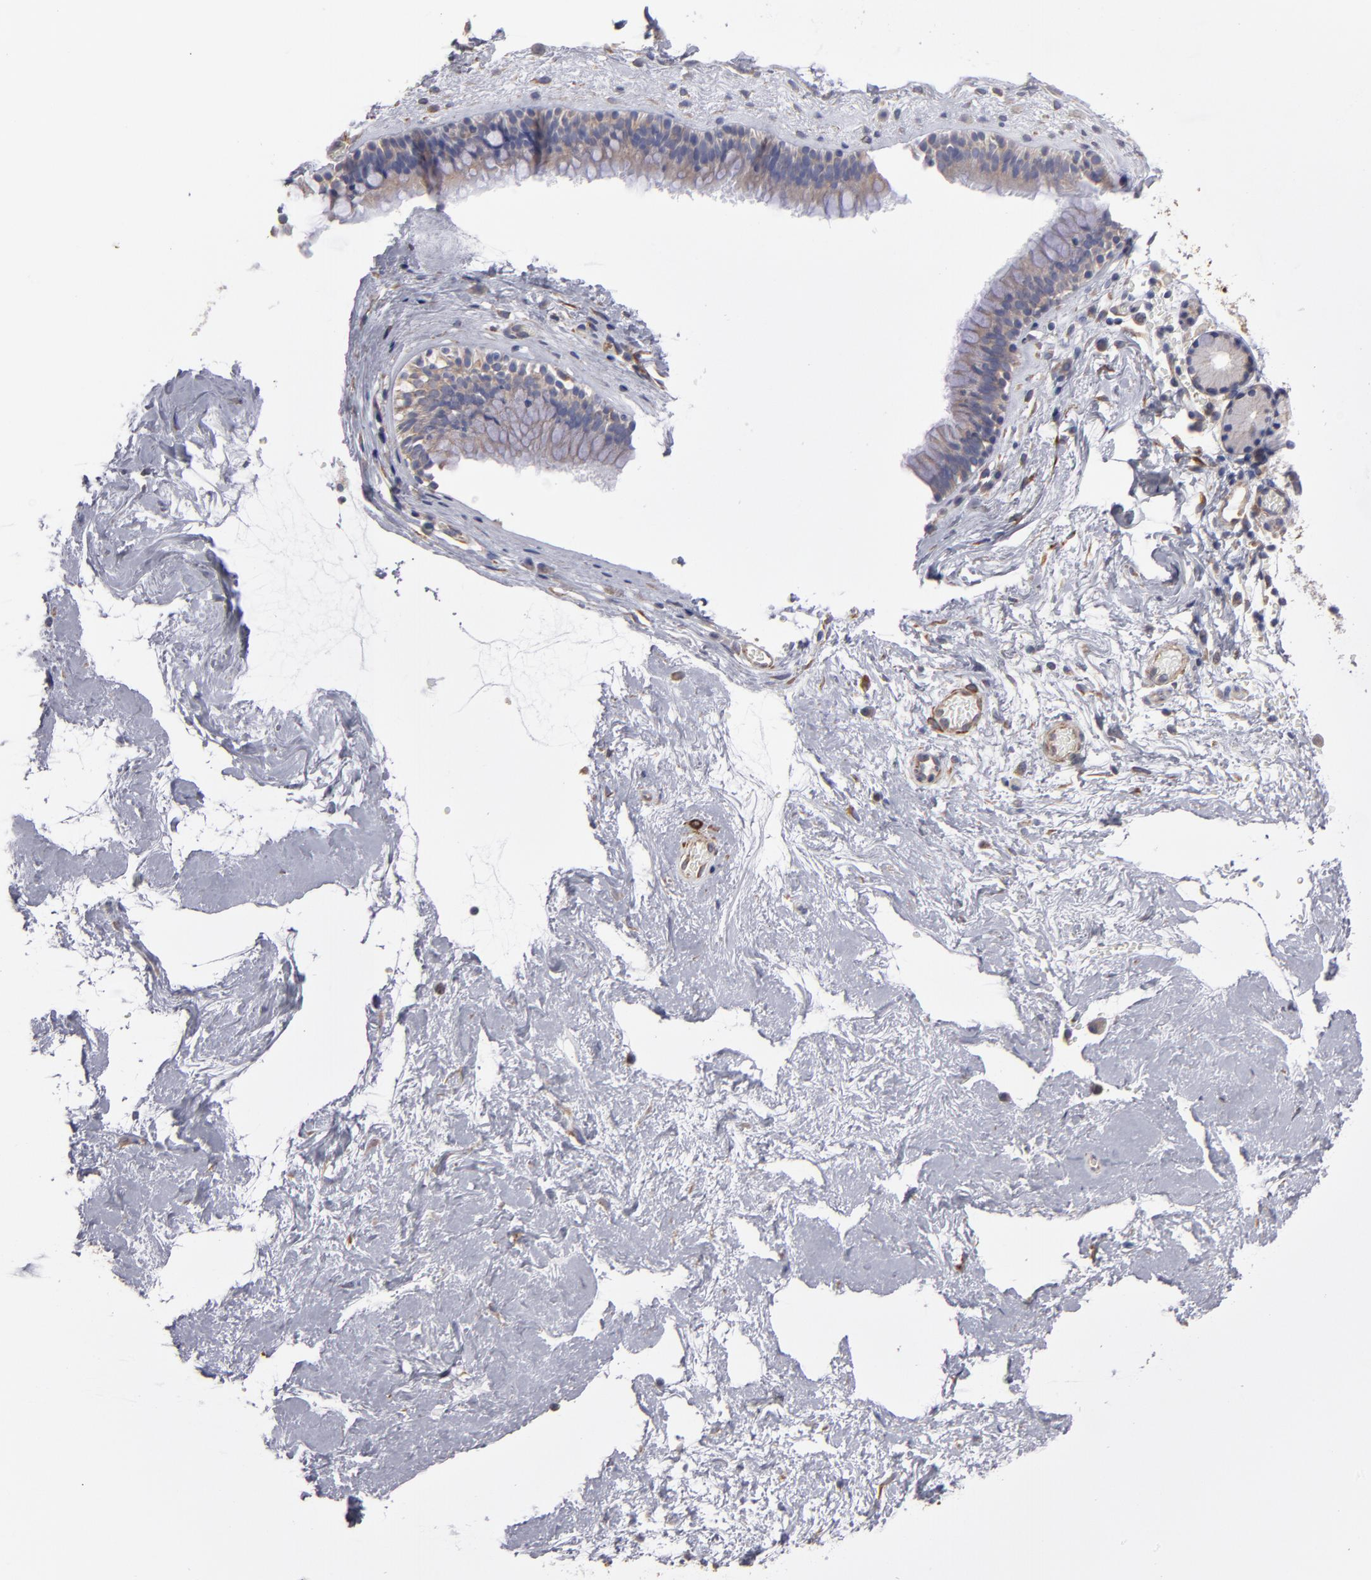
{"staining": {"intensity": "weak", "quantity": "25%-75%", "location": "cytoplasmic/membranous"}, "tissue": "nasopharynx", "cell_type": "Respiratory epithelial cells", "image_type": "normal", "snomed": [{"axis": "morphology", "description": "Normal tissue, NOS"}, {"axis": "morphology", "description": "Inflammation, NOS"}, {"axis": "topography", "description": "Nasopharynx"}], "caption": "About 25%-75% of respiratory epithelial cells in benign human nasopharynx exhibit weak cytoplasmic/membranous protein staining as visualized by brown immunohistochemical staining.", "gene": "SLMAP", "patient": {"sex": "male", "age": 48}}